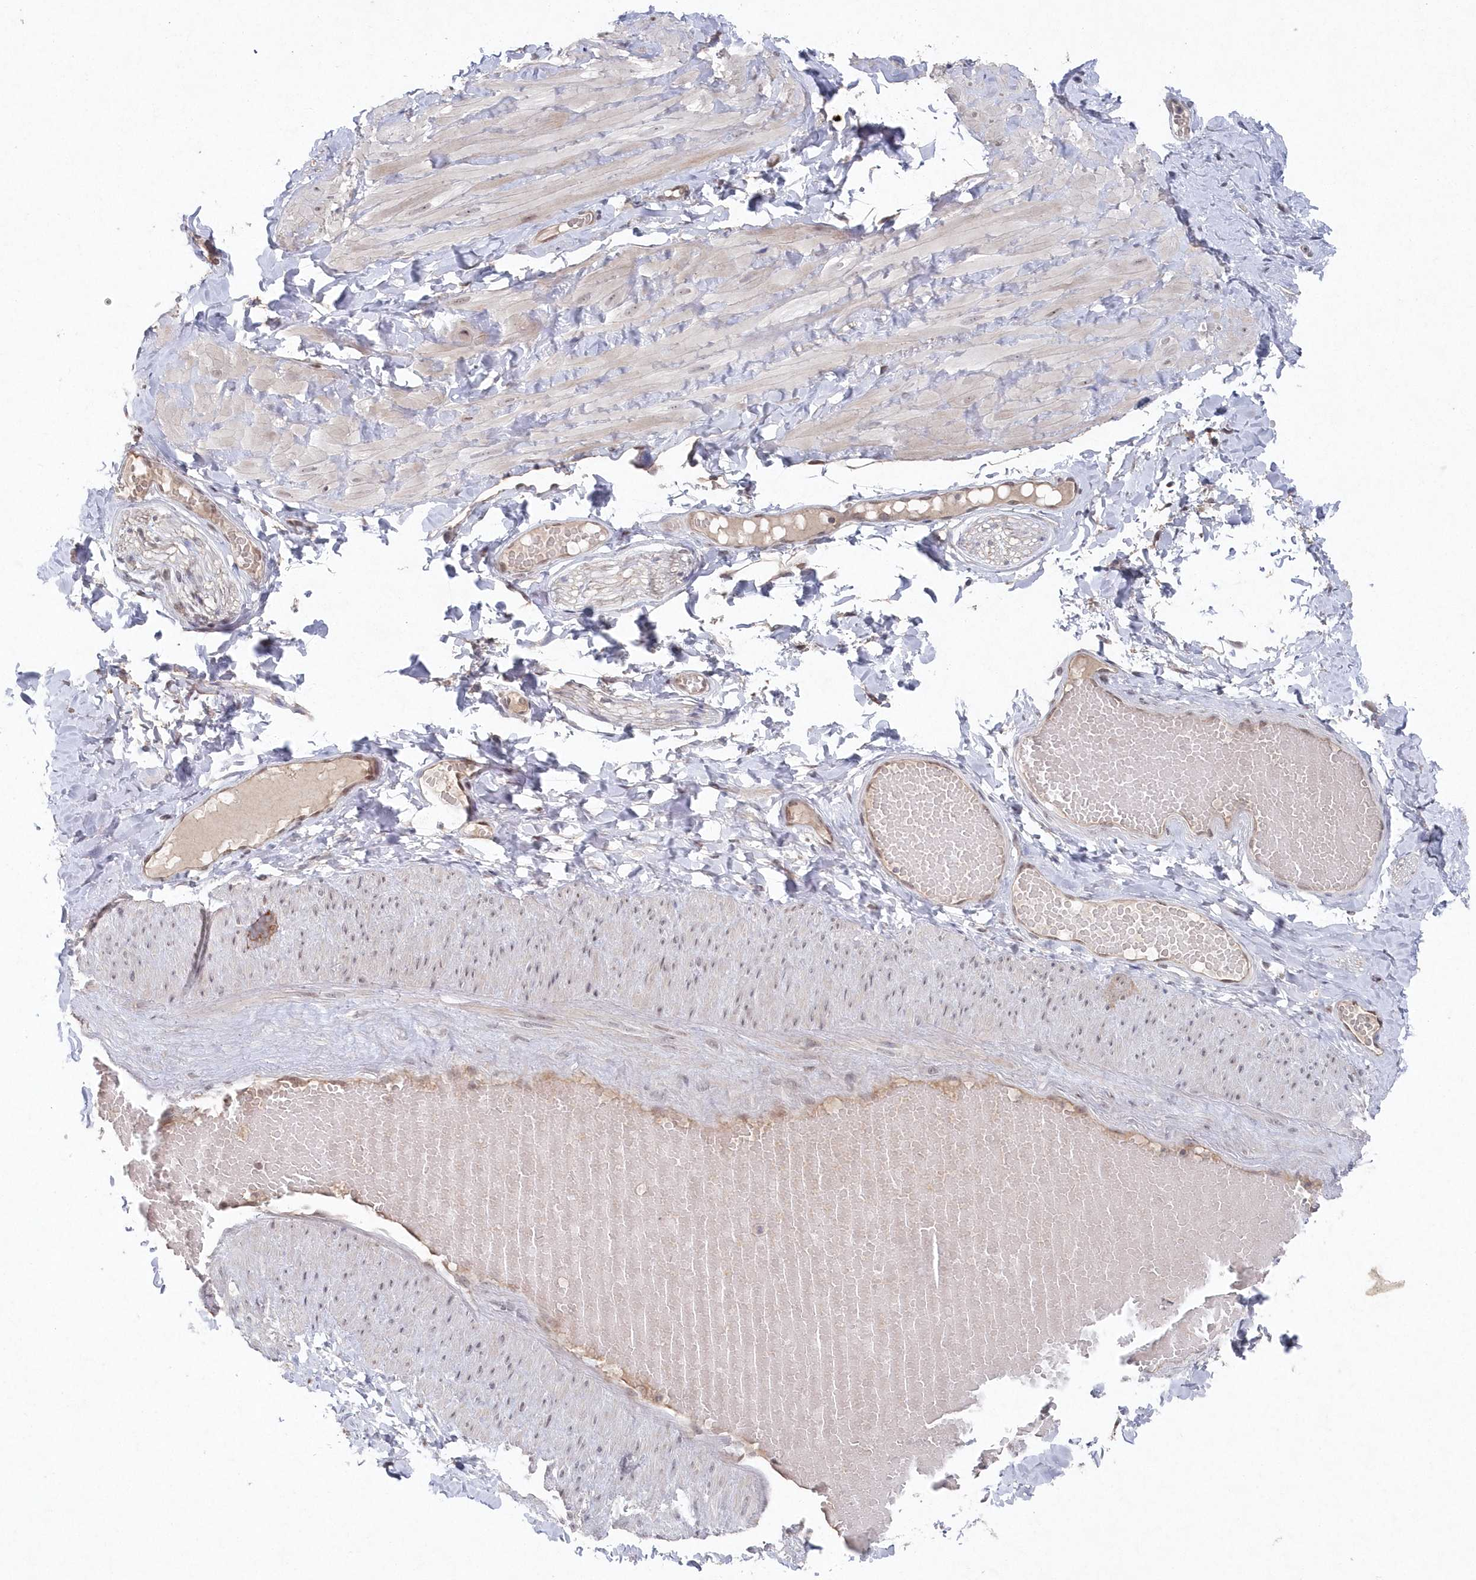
{"staining": {"intensity": "weak", "quantity": "25%-75%", "location": "cytoplasmic/membranous"}, "tissue": "adipose tissue", "cell_type": "Adipocytes", "image_type": "normal", "snomed": [{"axis": "morphology", "description": "Normal tissue, NOS"}, {"axis": "topography", "description": "Adipose tissue"}, {"axis": "topography", "description": "Vascular tissue"}, {"axis": "topography", "description": "Peripheral nerve tissue"}], "caption": "Adipocytes display low levels of weak cytoplasmic/membranous staining in approximately 25%-75% of cells in normal adipose tissue. (DAB IHC, brown staining for protein, blue staining for nuclei).", "gene": "VSIG2", "patient": {"sex": "male", "age": 25}}